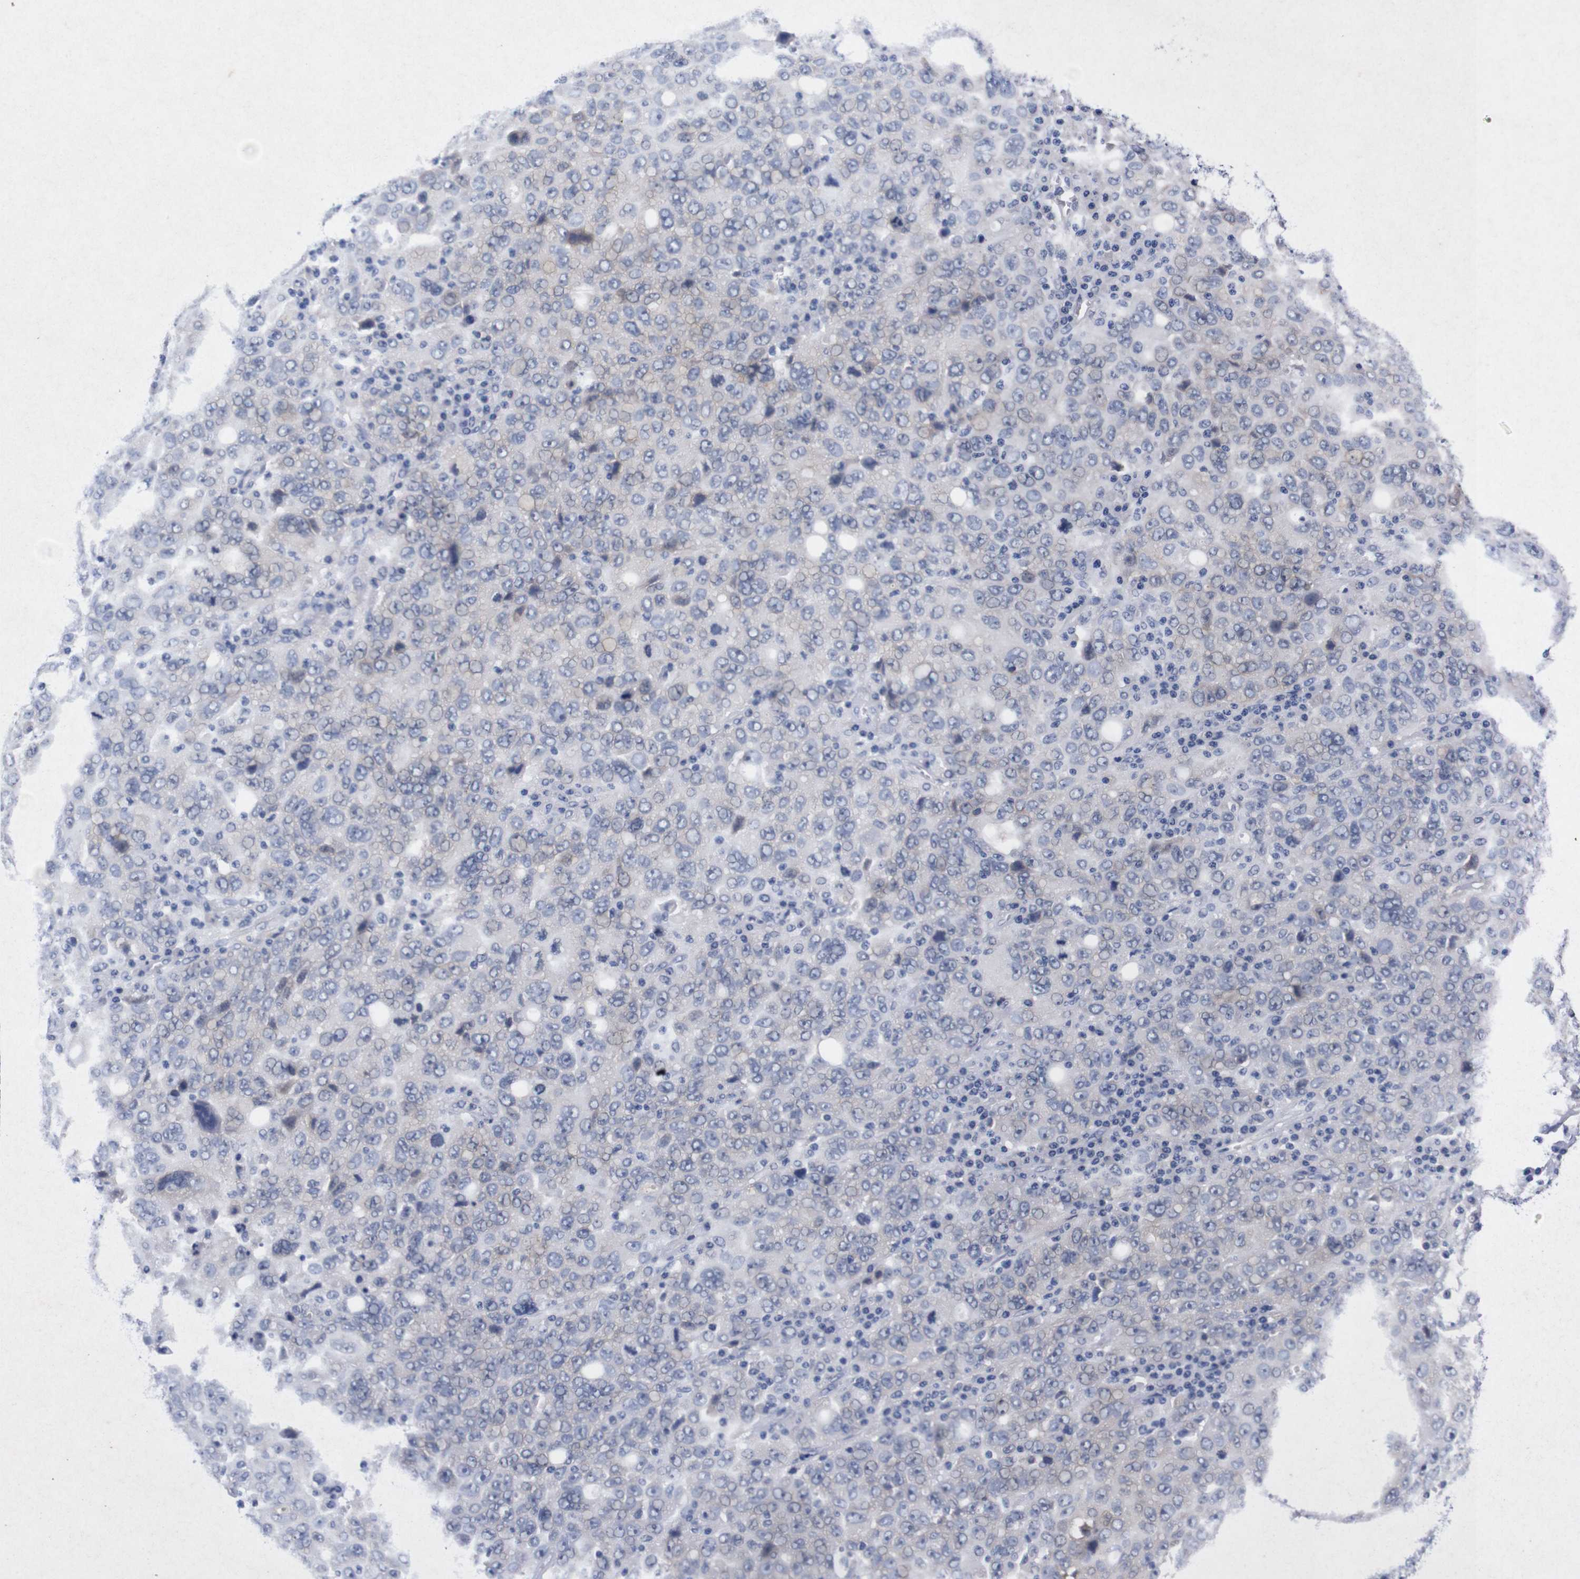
{"staining": {"intensity": "negative", "quantity": "none", "location": "none"}, "tissue": "ovarian cancer", "cell_type": "Tumor cells", "image_type": "cancer", "snomed": [{"axis": "morphology", "description": "Carcinoma, endometroid"}, {"axis": "topography", "description": "Ovary"}], "caption": "Immunohistochemical staining of human endometroid carcinoma (ovarian) shows no significant expression in tumor cells.", "gene": "TNFRSF21", "patient": {"sex": "female", "age": 62}}